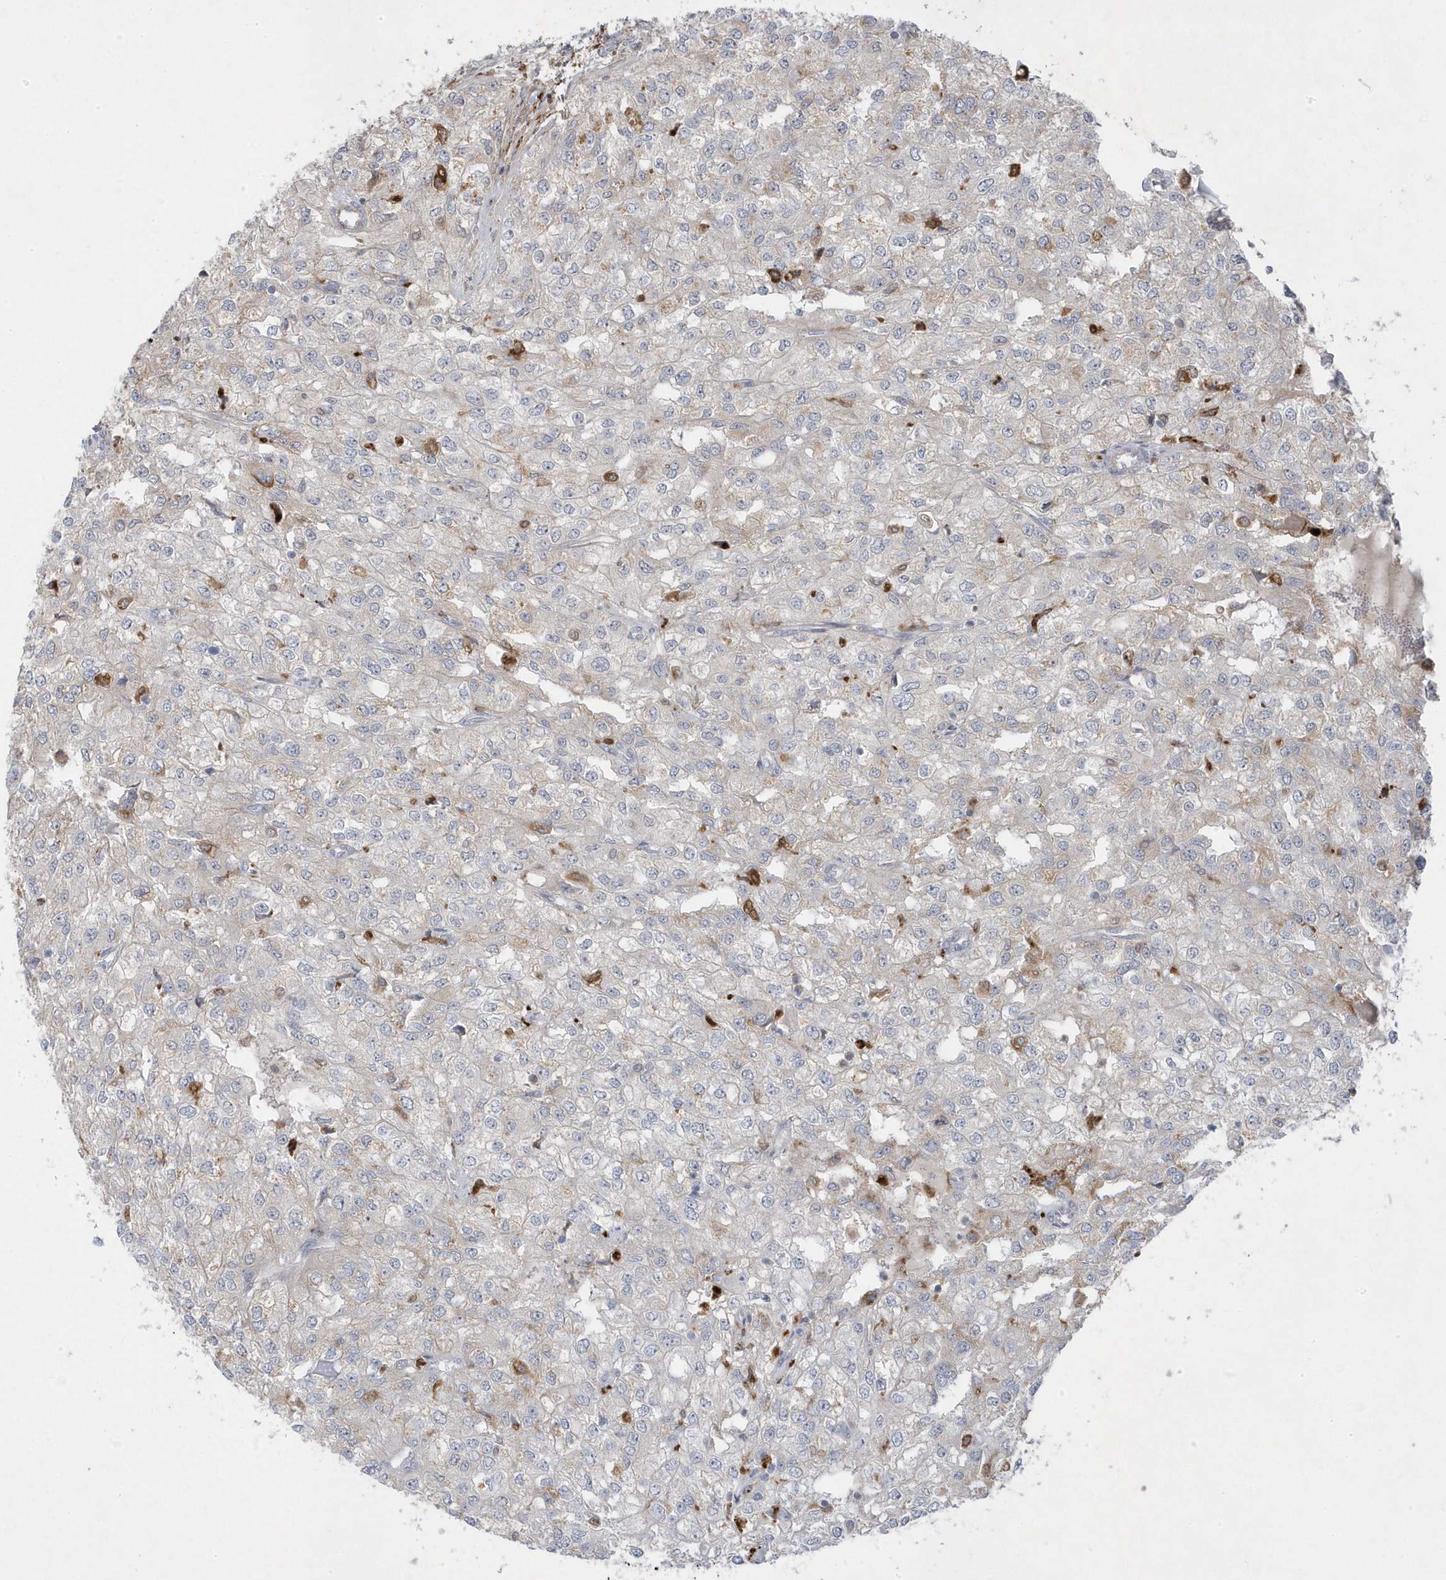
{"staining": {"intensity": "weak", "quantity": "<25%", "location": "cytoplasmic/membranous"}, "tissue": "renal cancer", "cell_type": "Tumor cells", "image_type": "cancer", "snomed": [{"axis": "morphology", "description": "Adenocarcinoma, NOS"}, {"axis": "topography", "description": "Kidney"}], "caption": "Tumor cells show no significant positivity in renal cancer (adenocarcinoma). (Immunohistochemistry (ihc), brightfield microscopy, high magnification).", "gene": "ANAPC1", "patient": {"sex": "female", "age": 54}}